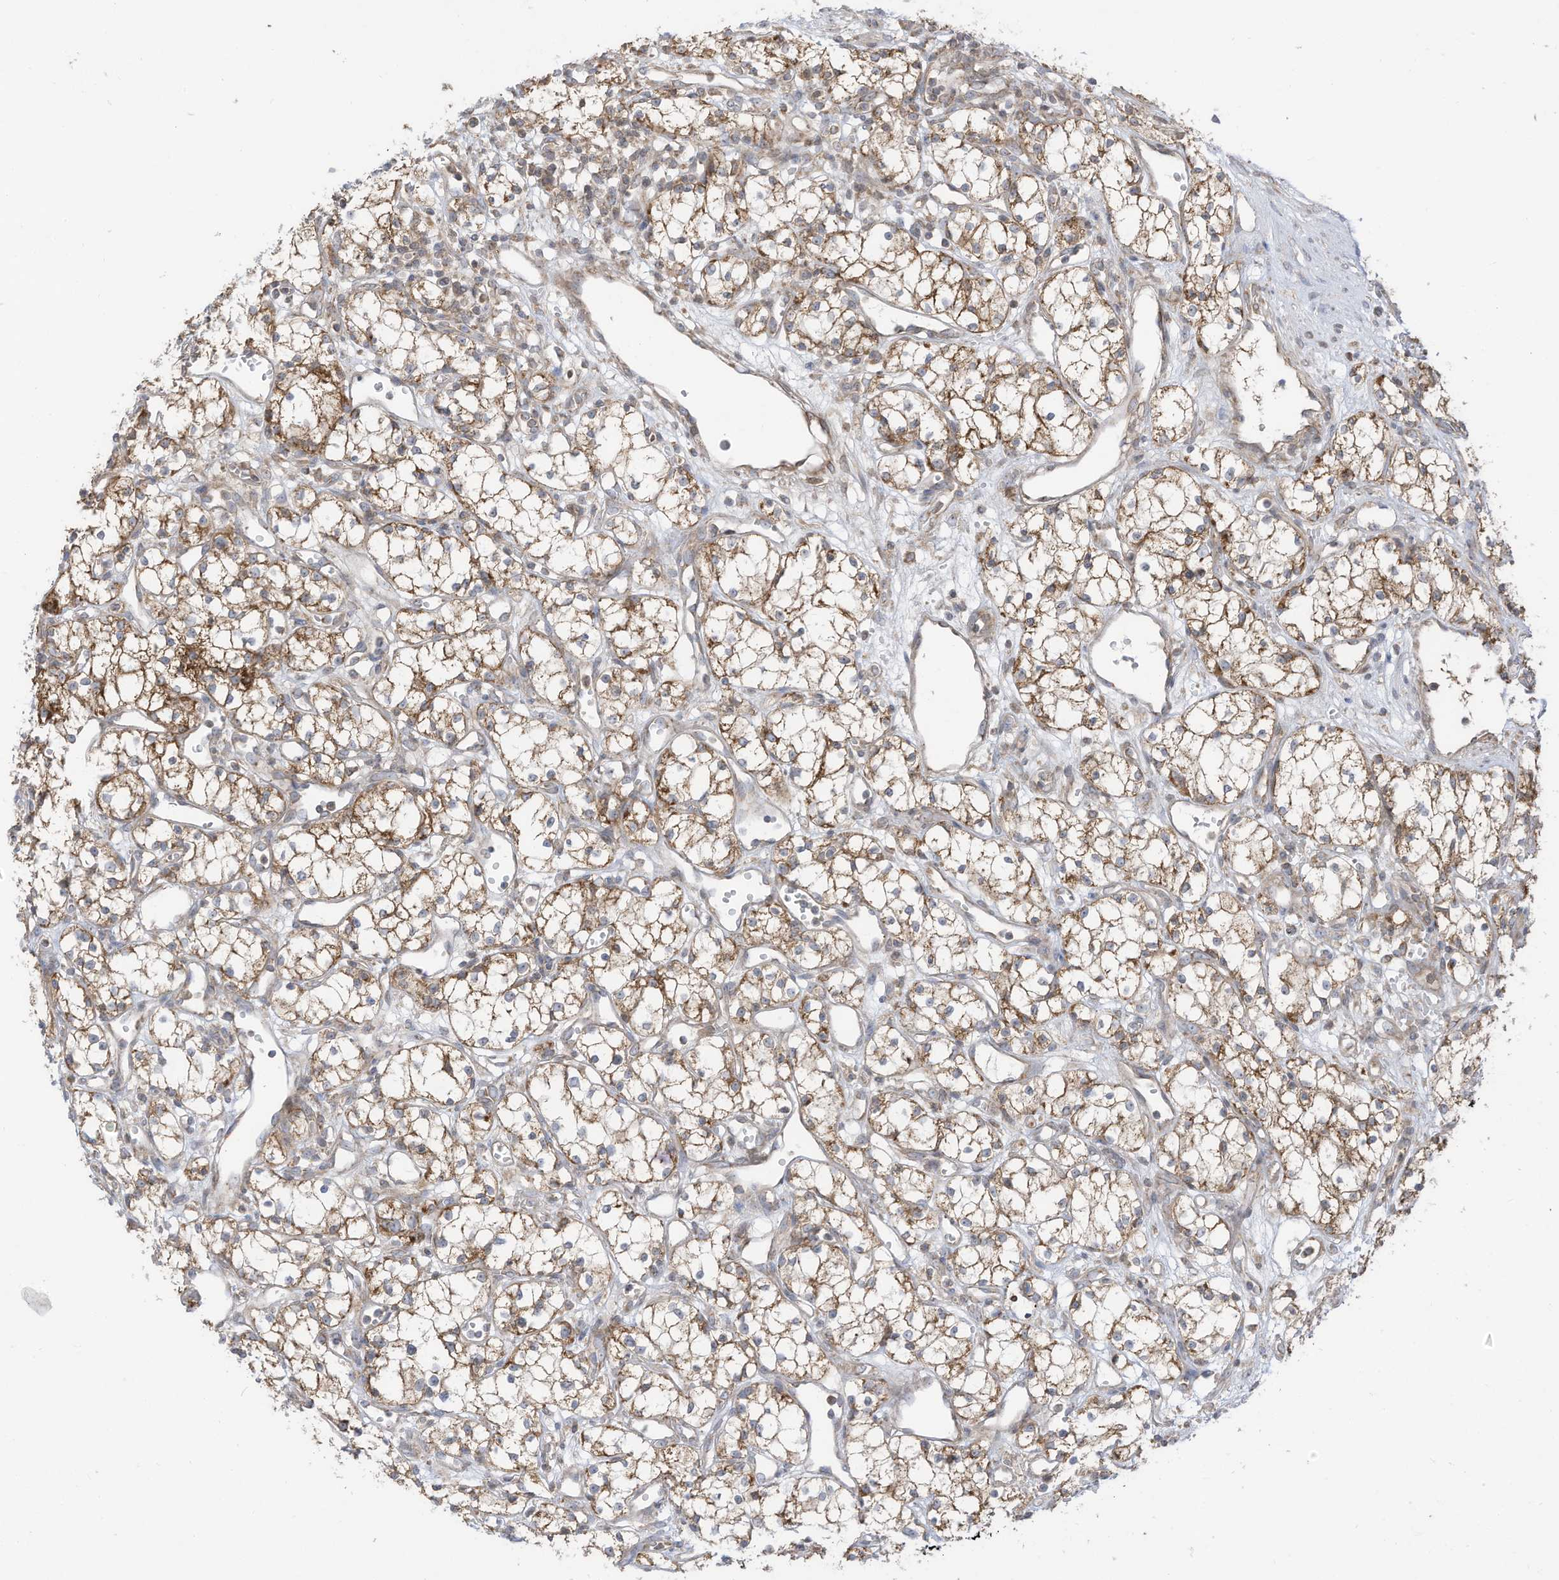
{"staining": {"intensity": "moderate", "quantity": ">75%", "location": "cytoplasmic/membranous"}, "tissue": "renal cancer", "cell_type": "Tumor cells", "image_type": "cancer", "snomed": [{"axis": "morphology", "description": "Adenocarcinoma, NOS"}, {"axis": "topography", "description": "Kidney"}], "caption": "Renal cancer (adenocarcinoma) stained for a protein (brown) shows moderate cytoplasmic/membranous positive positivity in approximately >75% of tumor cells.", "gene": "CGAS", "patient": {"sex": "male", "age": 59}}